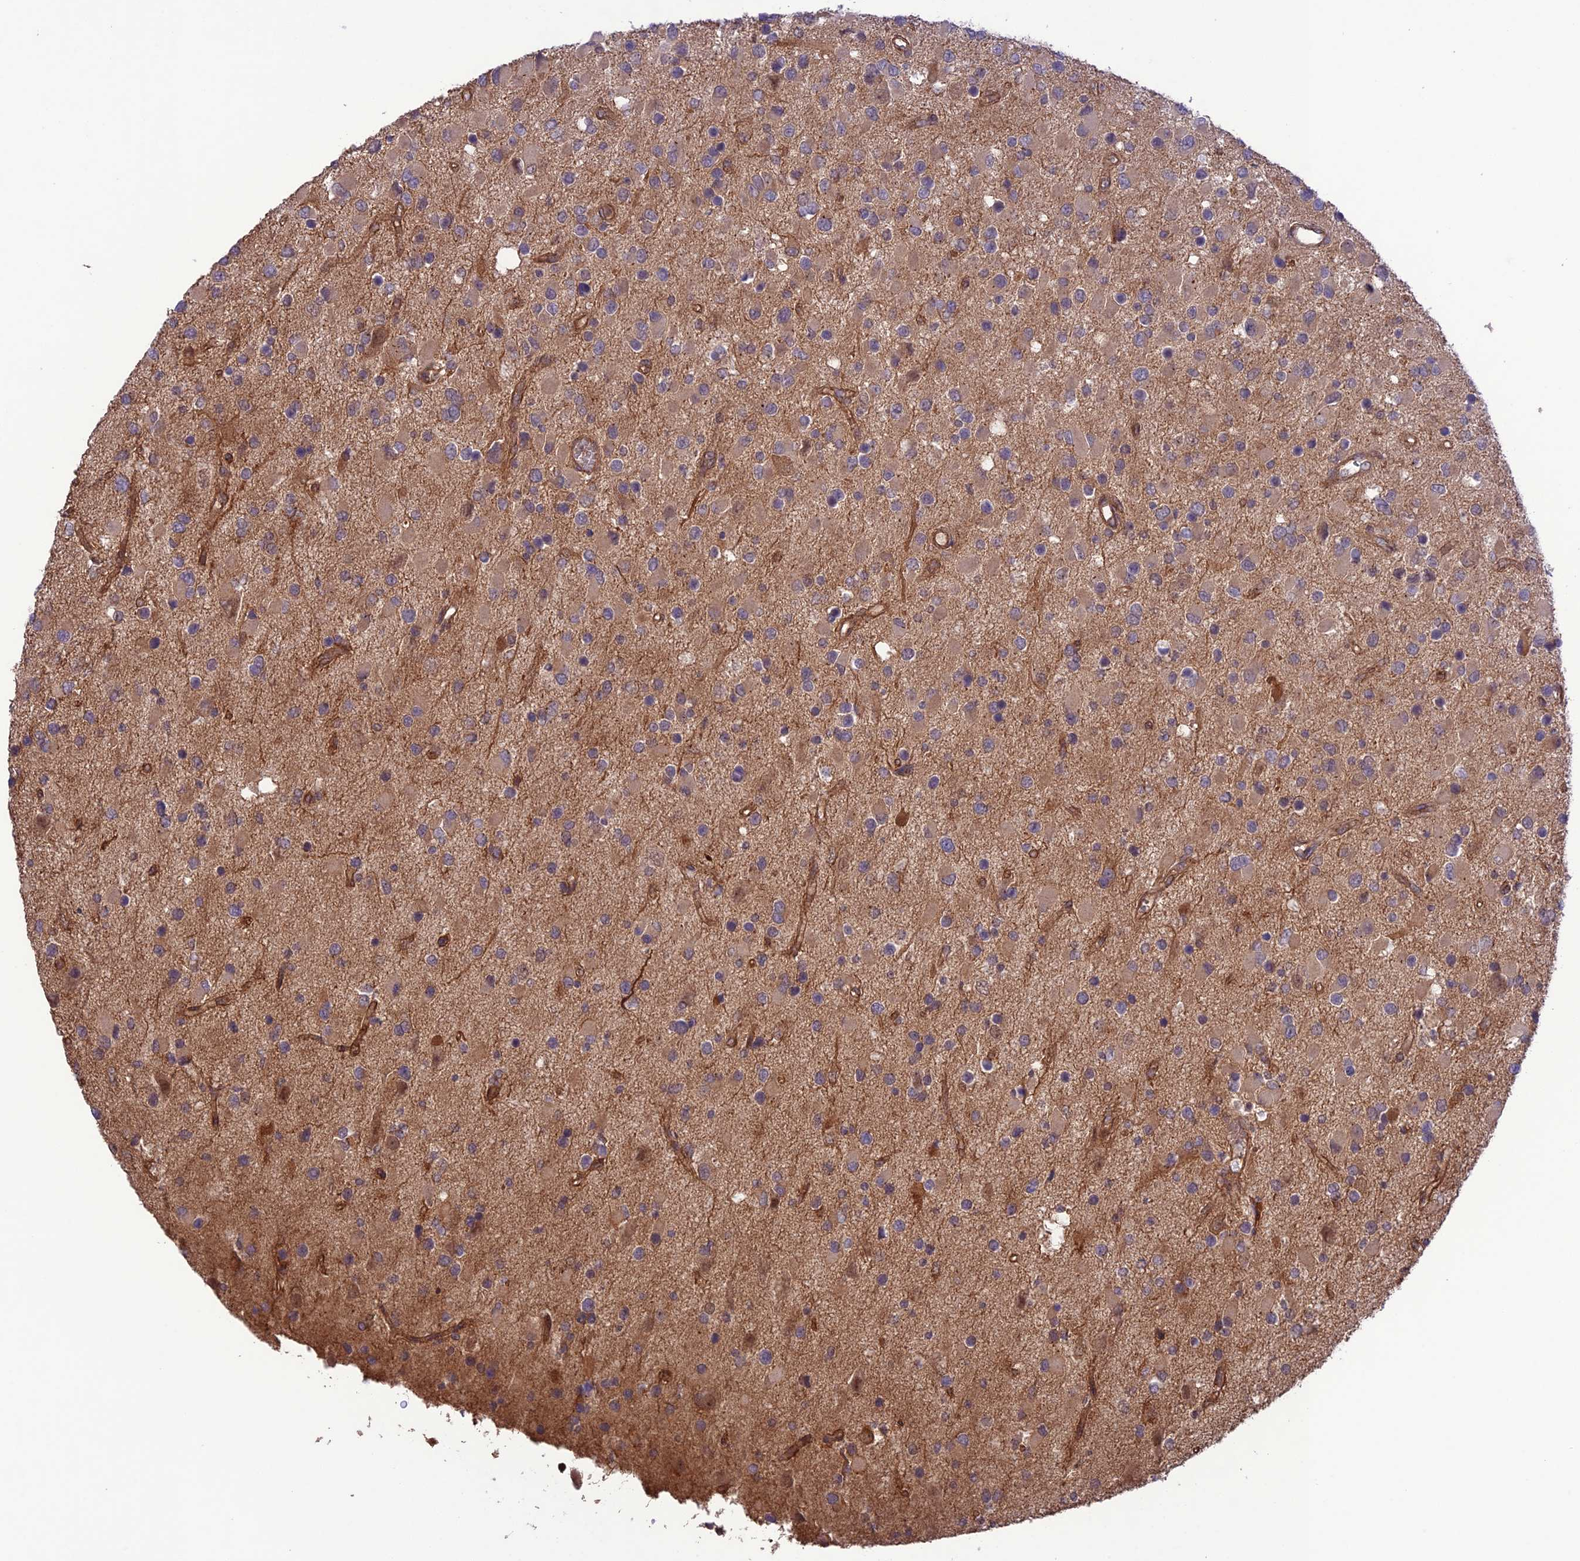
{"staining": {"intensity": "weak", "quantity": "25%-75%", "location": "cytoplasmic/membranous"}, "tissue": "glioma", "cell_type": "Tumor cells", "image_type": "cancer", "snomed": [{"axis": "morphology", "description": "Glioma, malignant, High grade"}, {"axis": "topography", "description": "Brain"}], "caption": "Protein expression analysis of human malignant high-grade glioma reveals weak cytoplasmic/membranous positivity in approximately 25%-75% of tumor cells. (DAB (3,3'-diaminobenzidine) = brown stain, brightfield microscopy at high magnification).", "gene": "FCHSD1", "patient": {"sex": "male", "age": 53}}